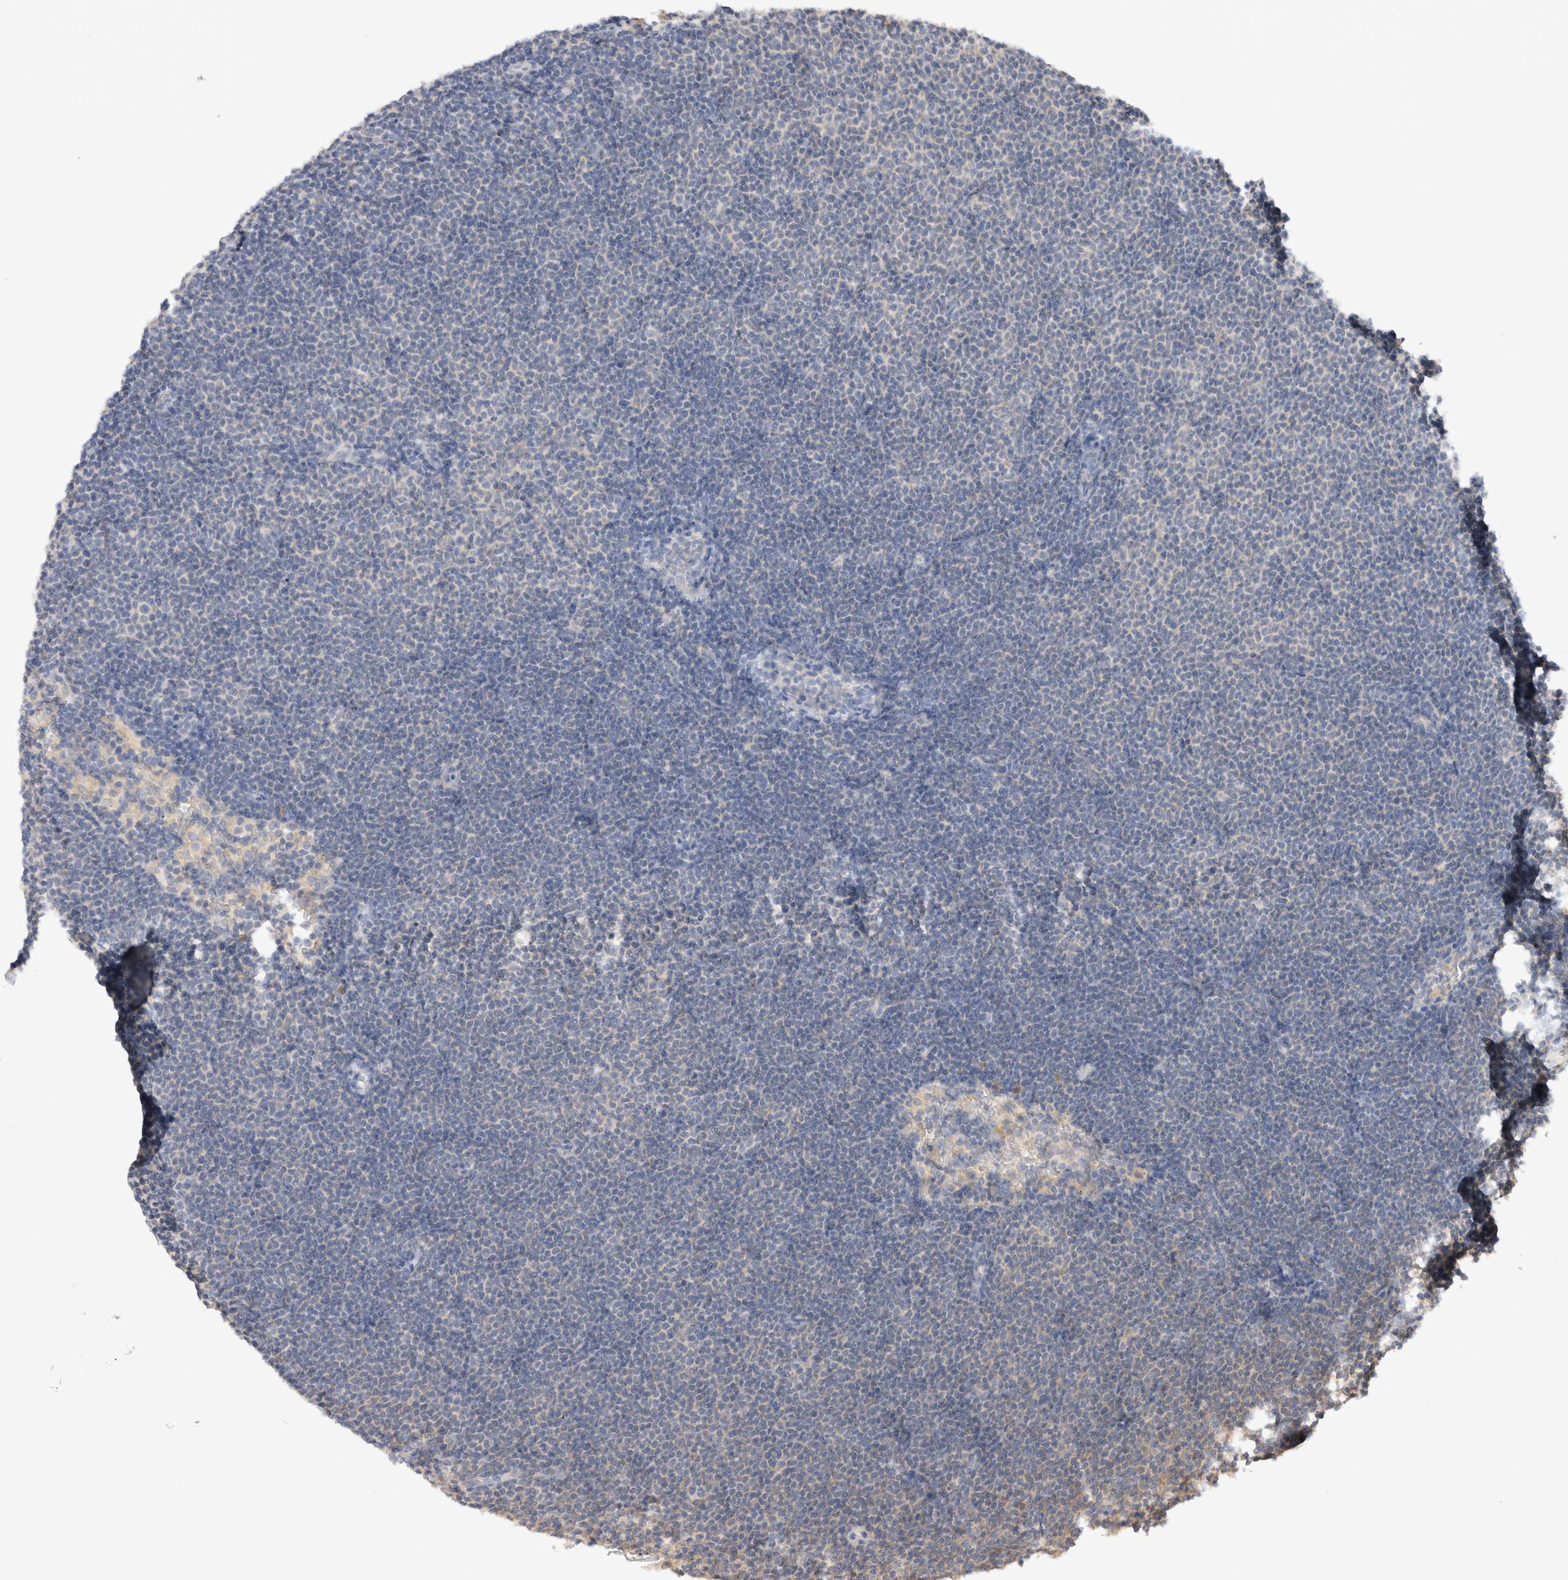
{"staining": {"intensity": "negative", "quantity": "none", "location": "none"}, "tissue": "lymphoma", "cell_type": "Tumor cells", "image_type": "cancer", "snomed": [{"axis": "morphology", "description": "Malignant lymphoma, non-Hodgkin's type, Low grade"}, {"axis": "topography", "description": "Lymph node"}], "caption": "Tumor cells show no significant expression in lymphoma. (Immunohistochemistry, brightfield microscopy, high magnification).", "gene": "GAS1", "patient": {"sex": "female", "age": 53}}